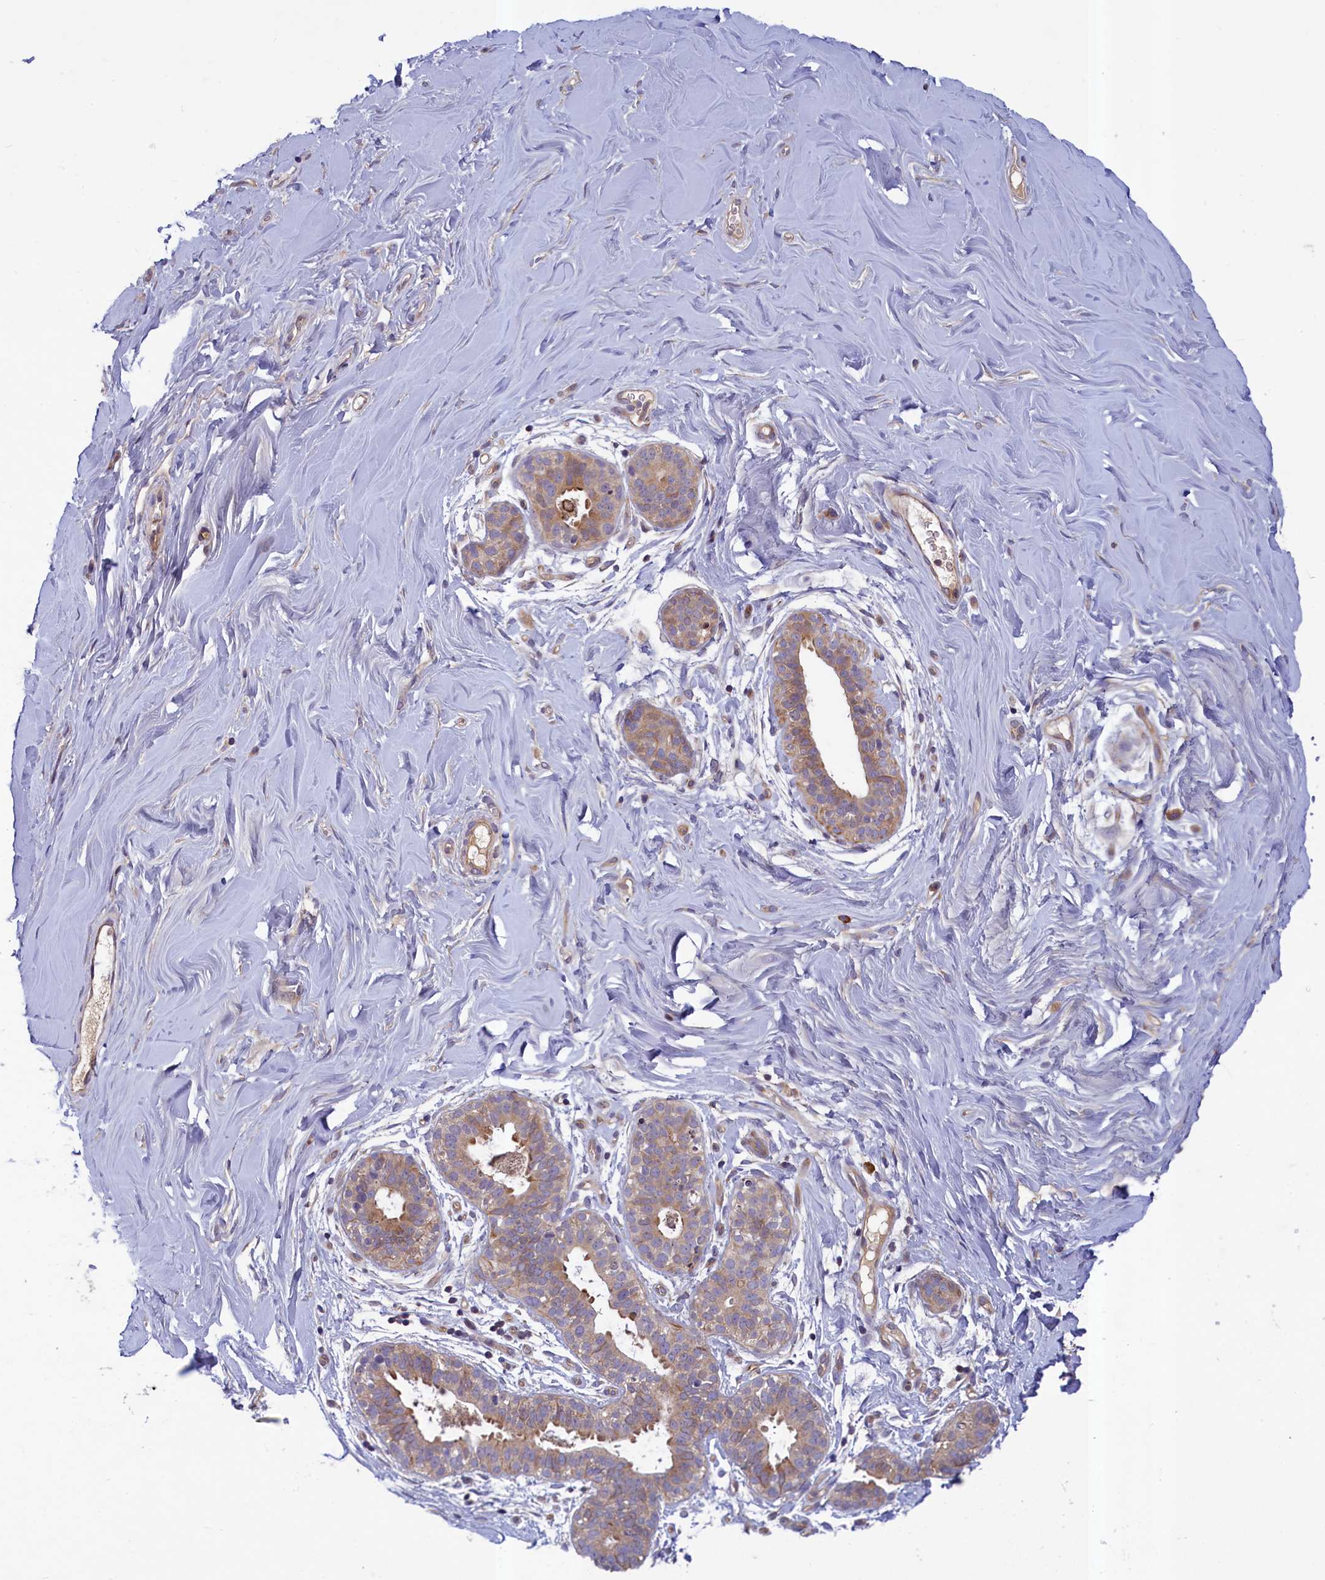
{"staining": {"intensity": "negative", "quantity": "none", "location": "none"}, "tissue": "adipose tissue", "cell_type": "Adipocytes", "image_type": "normal", "snomed": [{"axis": "morphology", "description": "Normal tissue, NOS"}, {"axis": "topography", "description": "Breast"}], "caption": "IHC photomicrograph of unremarkable adipose tissue: adipose tissue stained with DAB displays no significant protein expression in adipocytes. The staining is performed using DAB brown chromogen with nuclei counter-stained in using hematoxylin.", "gene": "NUBP1", "patient": {"sex": "female", "age": 26}}